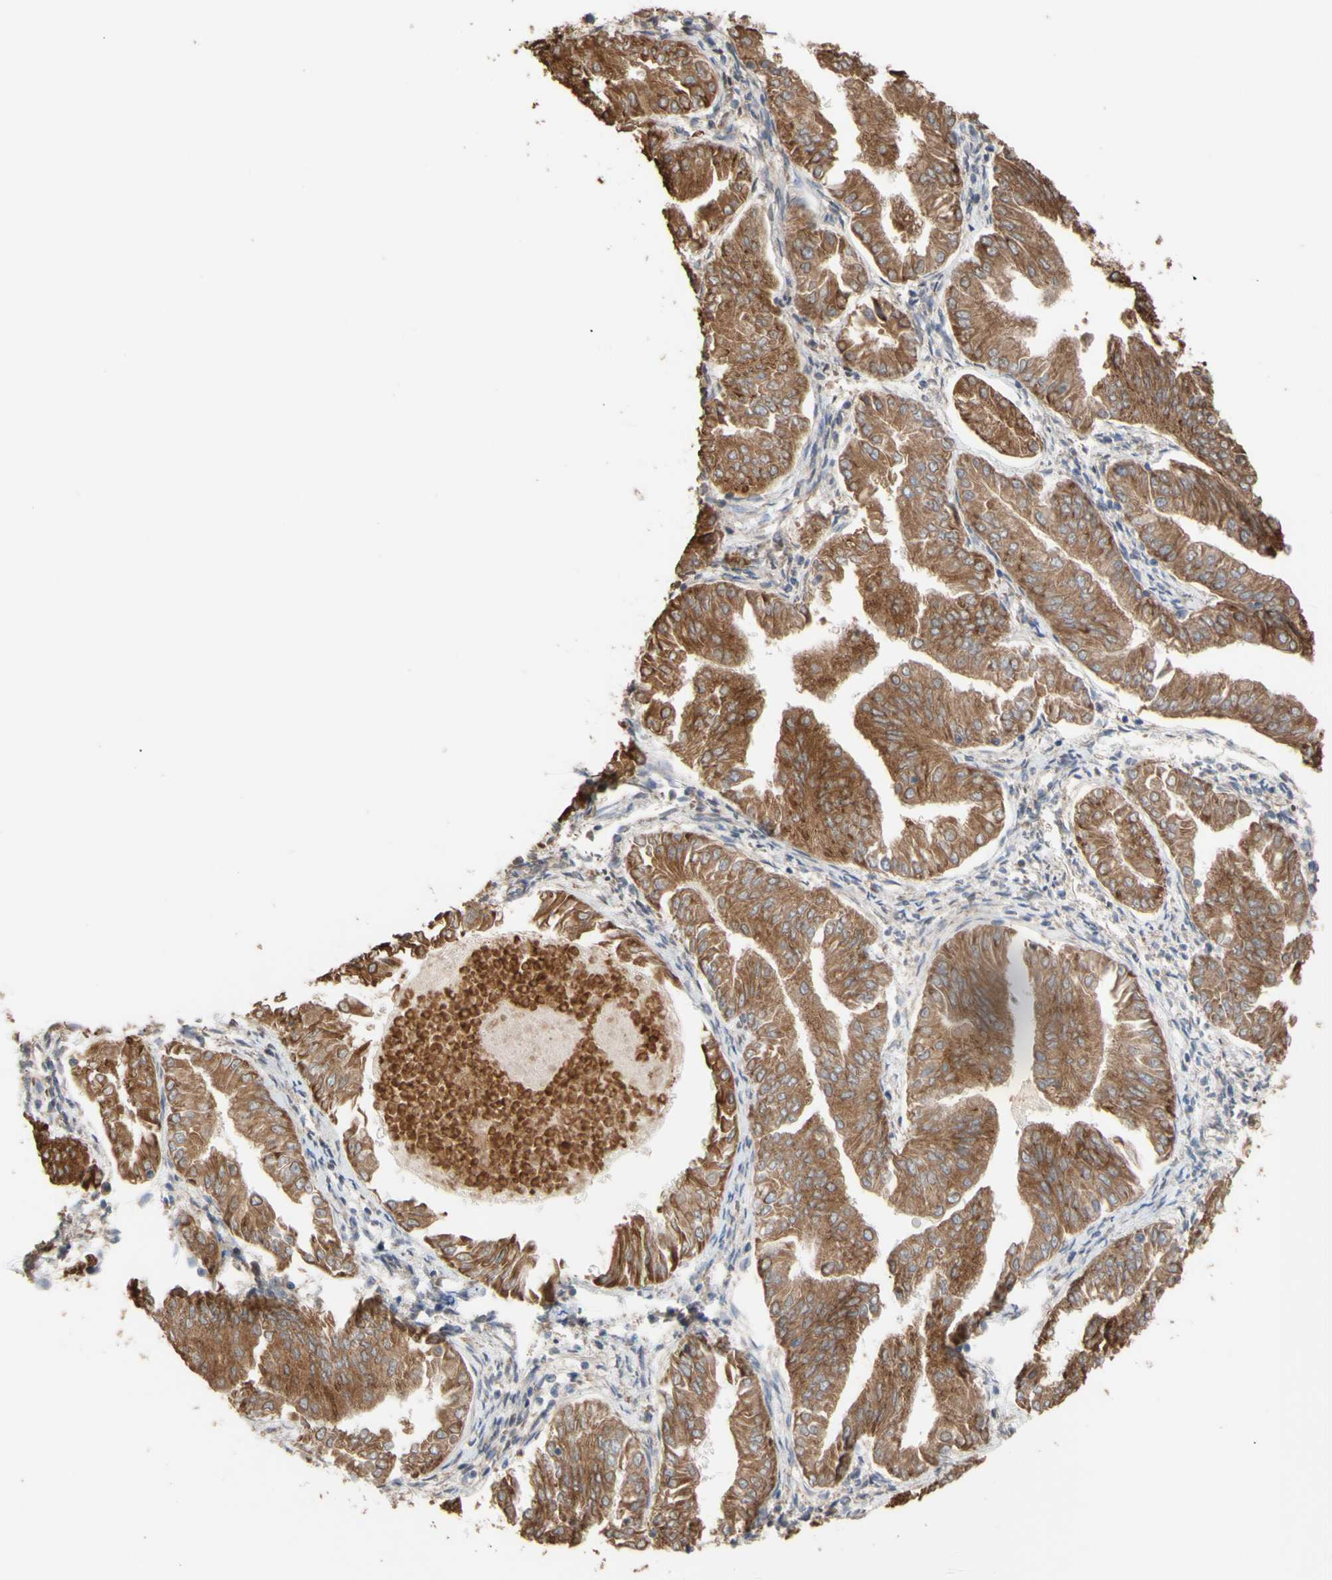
{"staining": {"intensity": "moderate", "quantity": ">75%", "location": "cytoplasmic/membranous"}, "tissue": "endometrial cancer", "cell_type": "Tumor cells", "image_type": "cancer", "snomed": [{"axis": "morphology", "description": "Adenocarcinoma, NOS"}, {"axis": "topography", "description": "Endometrium"}], "caption": "High-magnification brightfield microscopy of endometrial cancer (adenocarcinoma) stained with DAB (brown) and counterstained with hematoxylin (blue). tumor cells exhibit moderate cytoplasmic/membranous staining is identified in about>75% of cells. (Brightfield microscopy of DAB IHC at high magnification).", "gene": "NECTIN3", "patient": {"sex": "female", "age": 53}}